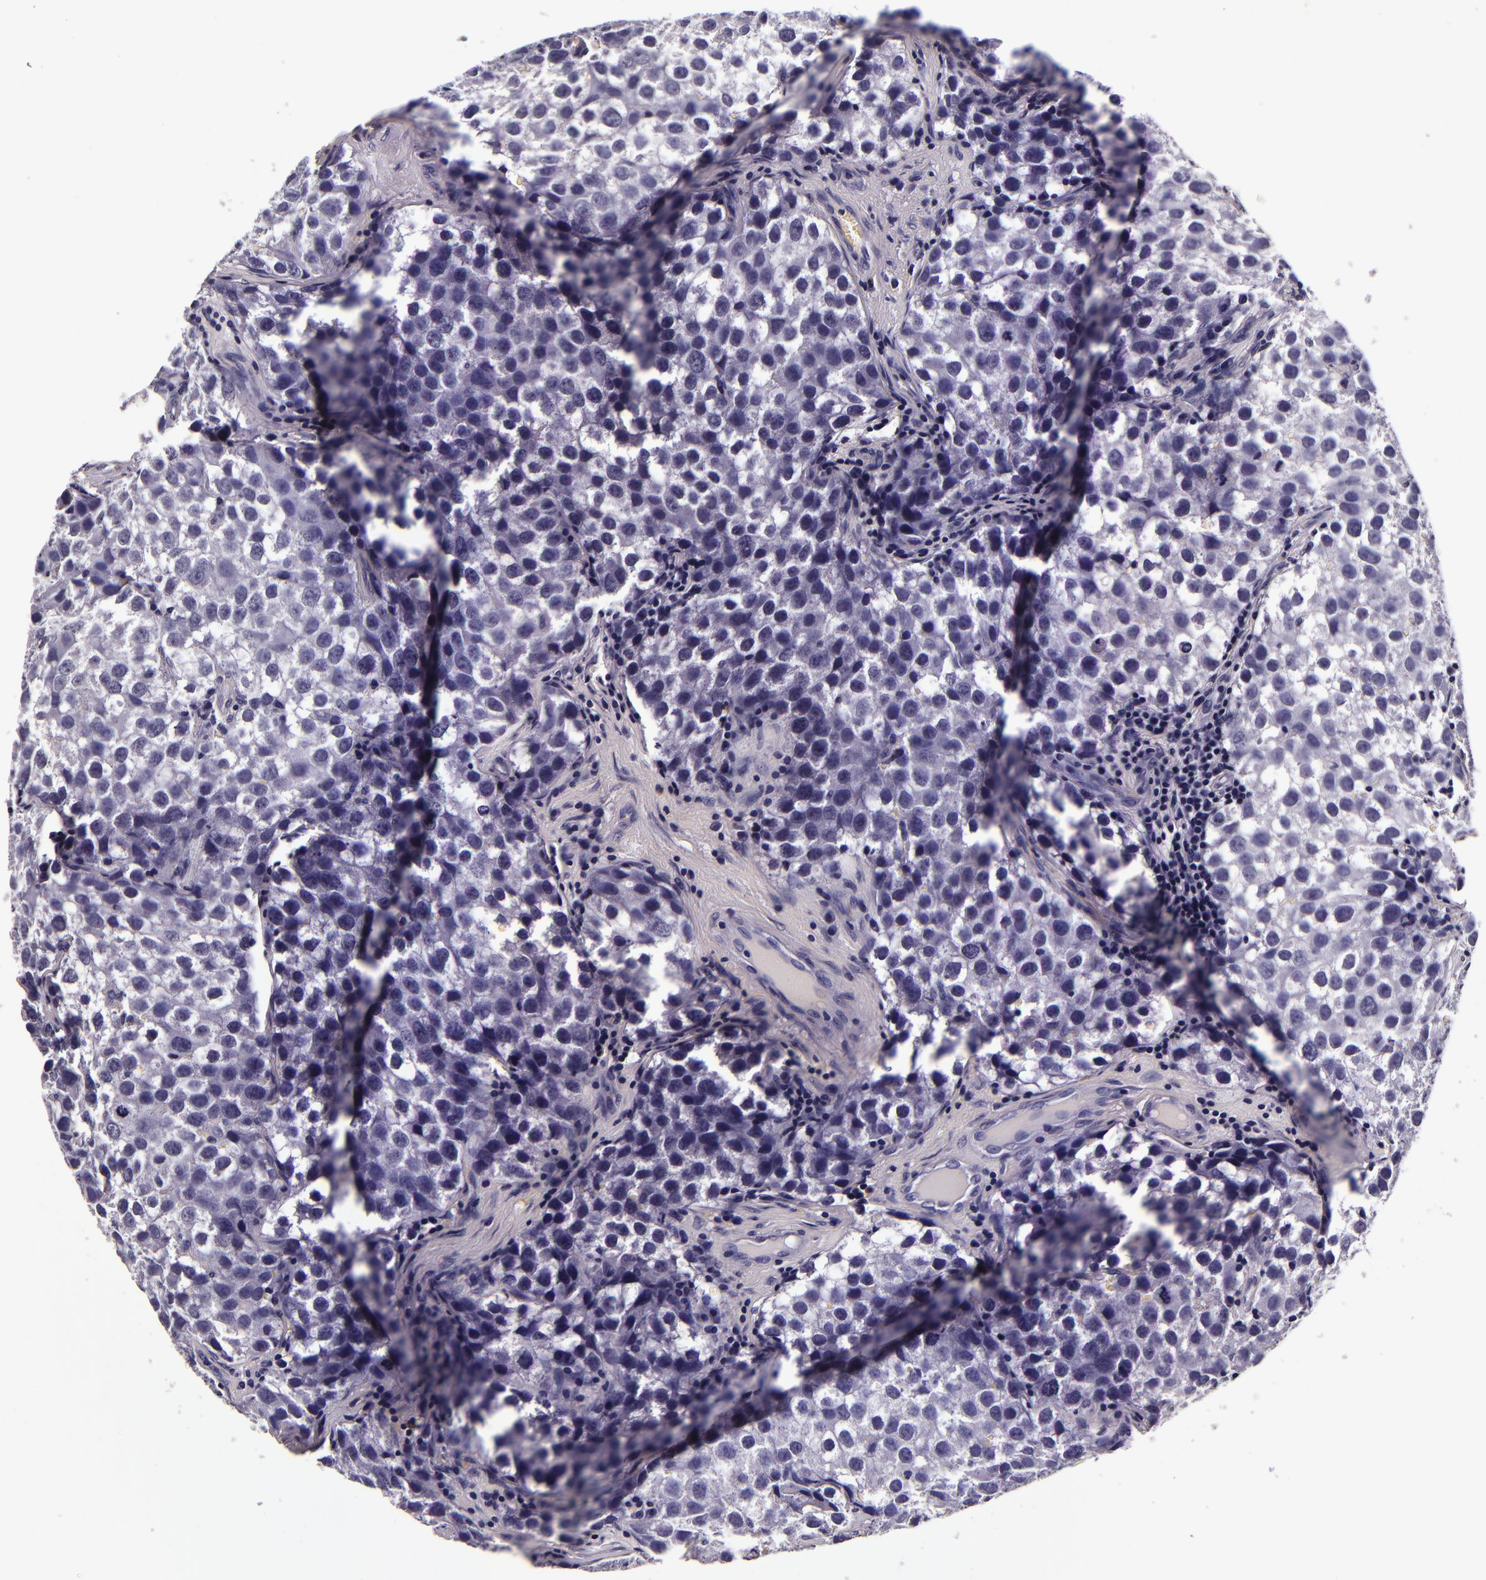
{"staining": {"intensity": "negative", "quantity": "none", "location": "none"}, "tissue": "testis cancer", "cell_type": "Tumor cells", "image_type": "cancer", "snomed": [{"axis": "morphology", "description": "Seminoma, NOS"}, {"axis": "topography", "description": "Testis"}], "caption": "A high-resolution histopathology image shows immunohistochemistry staining of testis seminoma, which reveals no significant expression in tumor cells.", "gene": "FBN1", "patient": {"sex": "male", "age": 39}}